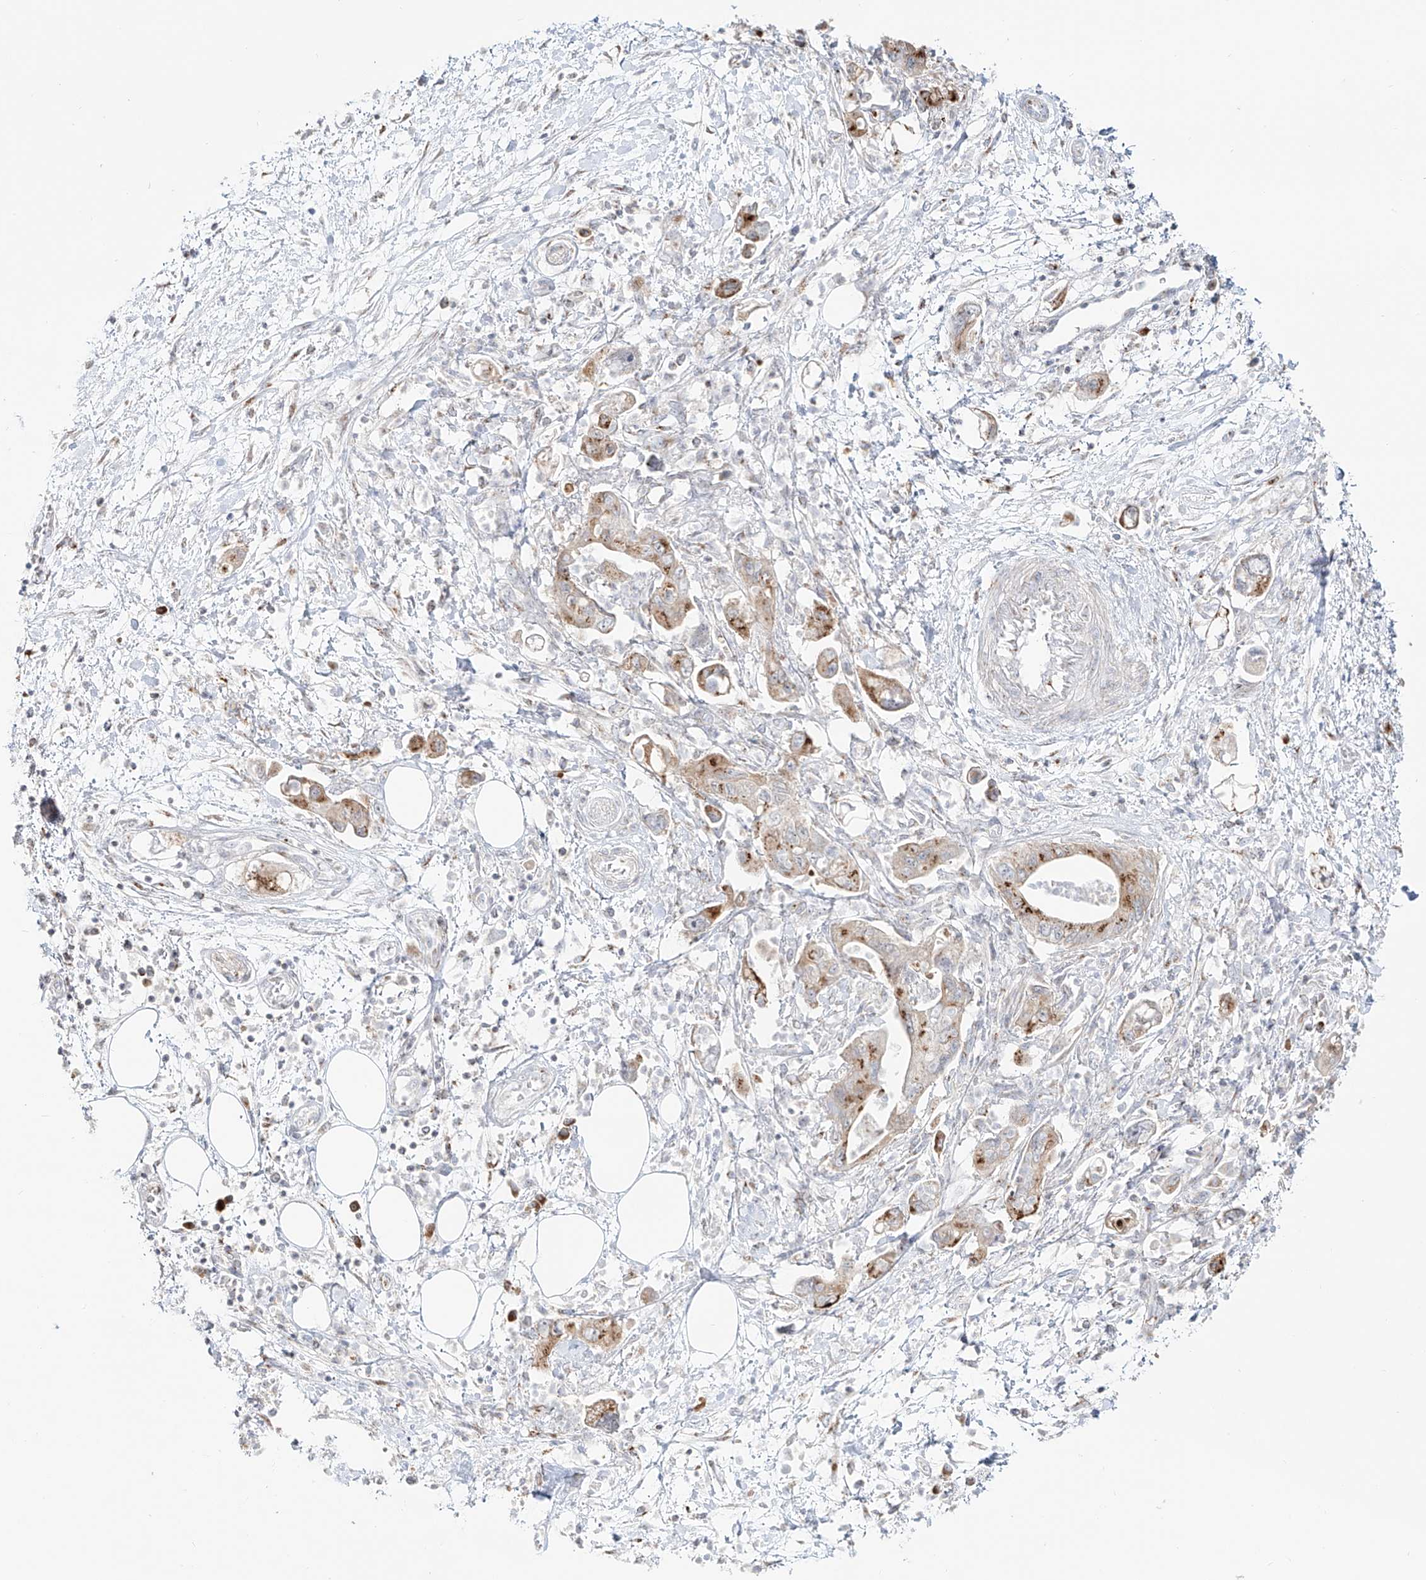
{"staining": {"intensity": "moderate", "quantity": ">75%", "location": "cytoplasmic/membranous"}, "tissue": "pancreatic cancer", "cell_type": "Tumor cells", "image_type": "cancer", "snomed": [{"axis": "morphology", "description": "Adenocarcinoma, NOS"}, {"axis": "topography", "description": "Pancreas"}], "caption": "Human pancreatic adenocarcinoma stained for a protein (brown) shows moderate cytoplasmic/membranous positive positivity in approximately >75% of tumor cells.", "gene": "BSDC1", "patient": {"sex": "female", "age": 73}}